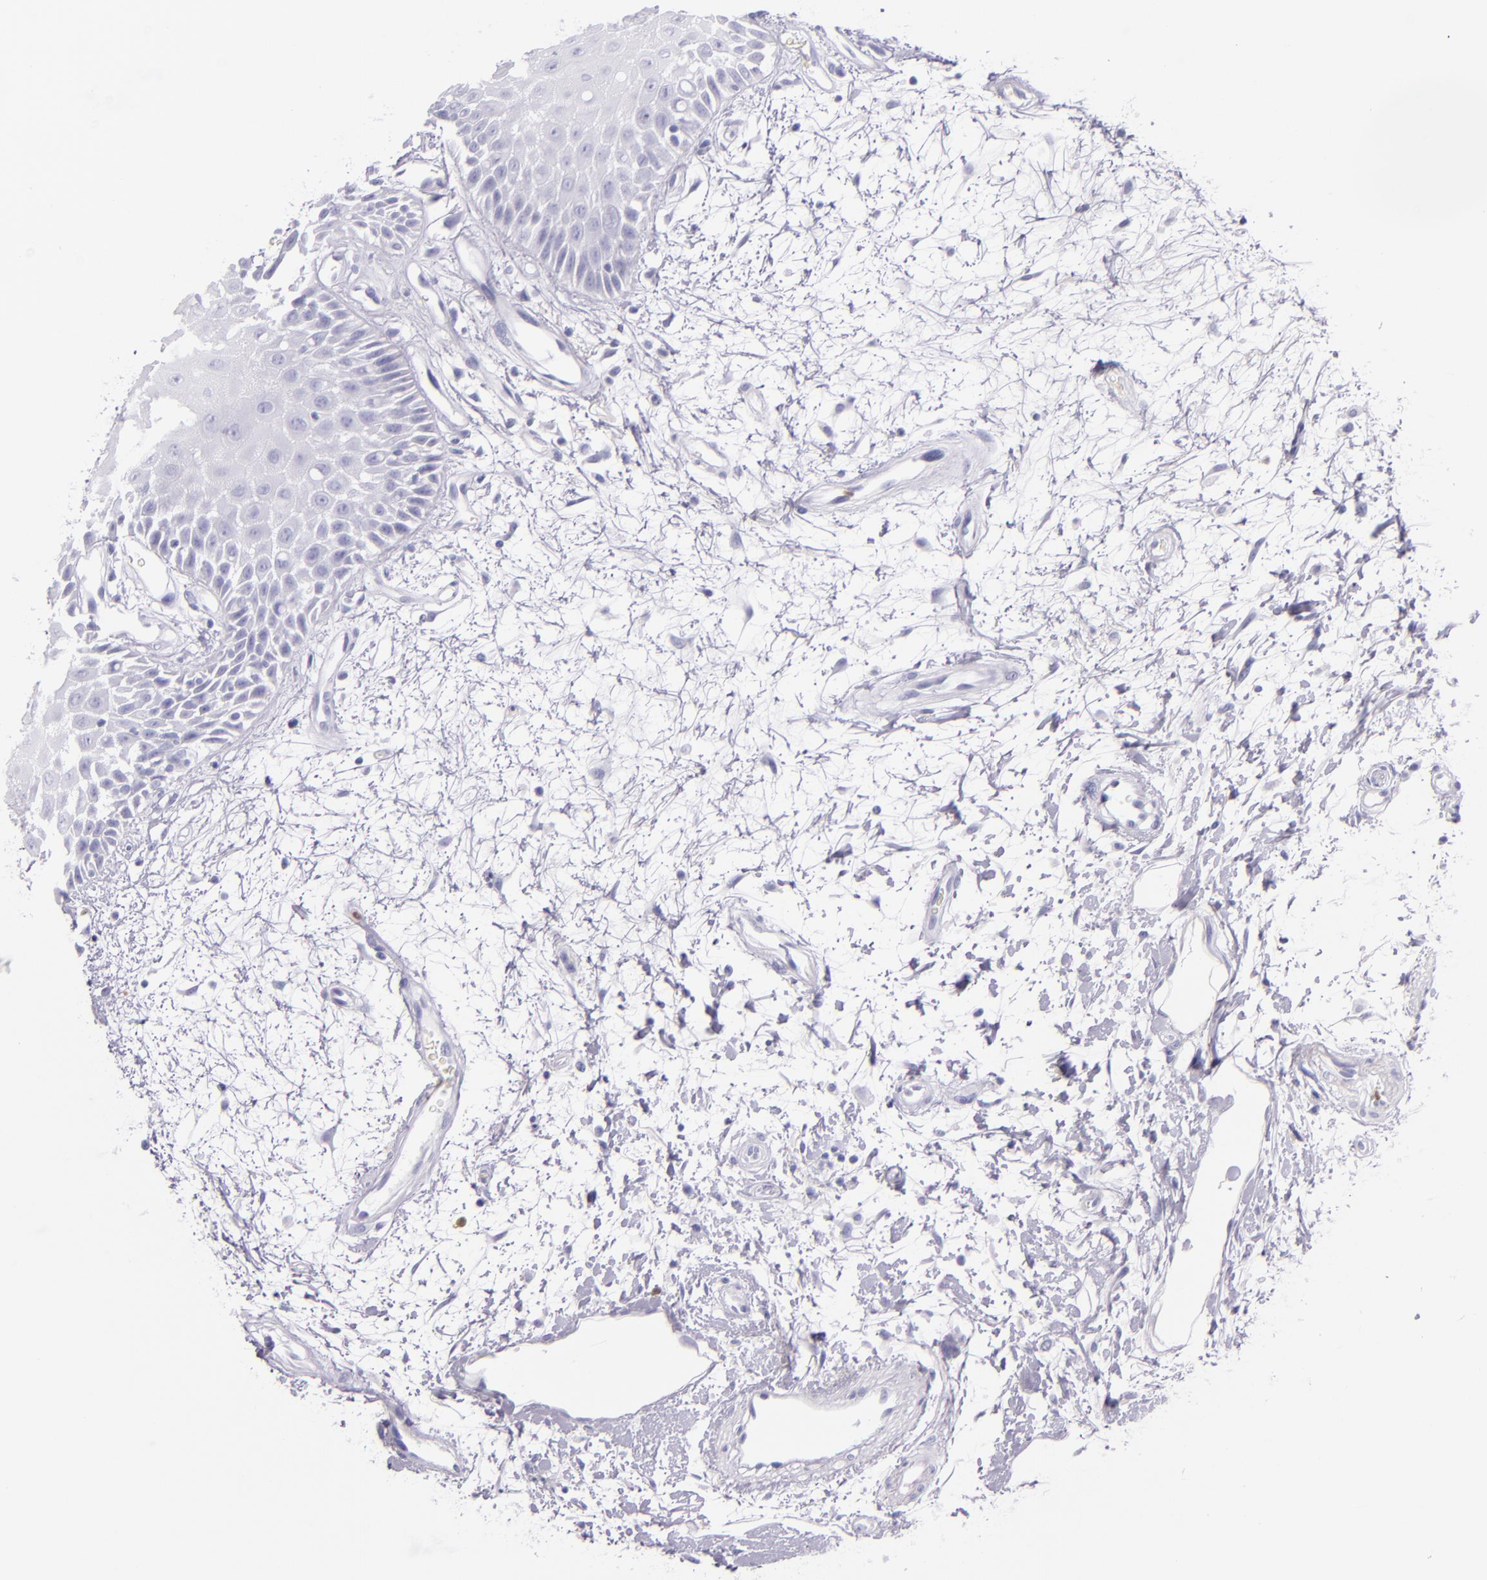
{"staining": {"intensity": "negative", "quantity": "none", "location": "none"}, "tissue": "oral mucosa", "cell_type": "Squamous epithelial cells", "image_type": "normal", "snomed": [{"axis": "morphology", "description": "Normal tissue, NOS"}, {"axis": "morphology", "description": "Squamous cell carcinoma, NOS"}, {"axis": "topography", "description": "Skeletal muscle"}, {"axis": "topography", "description": "Oral tissue"}, {"axis": "topography", "description": "Head-Neck"}], "caption": "The micrograph demonstrates no staining of squamous epithelial cells in normal oral mucosa.", "gene": "CEACAM1", "patient": {"sex": "female", "age": 84}}